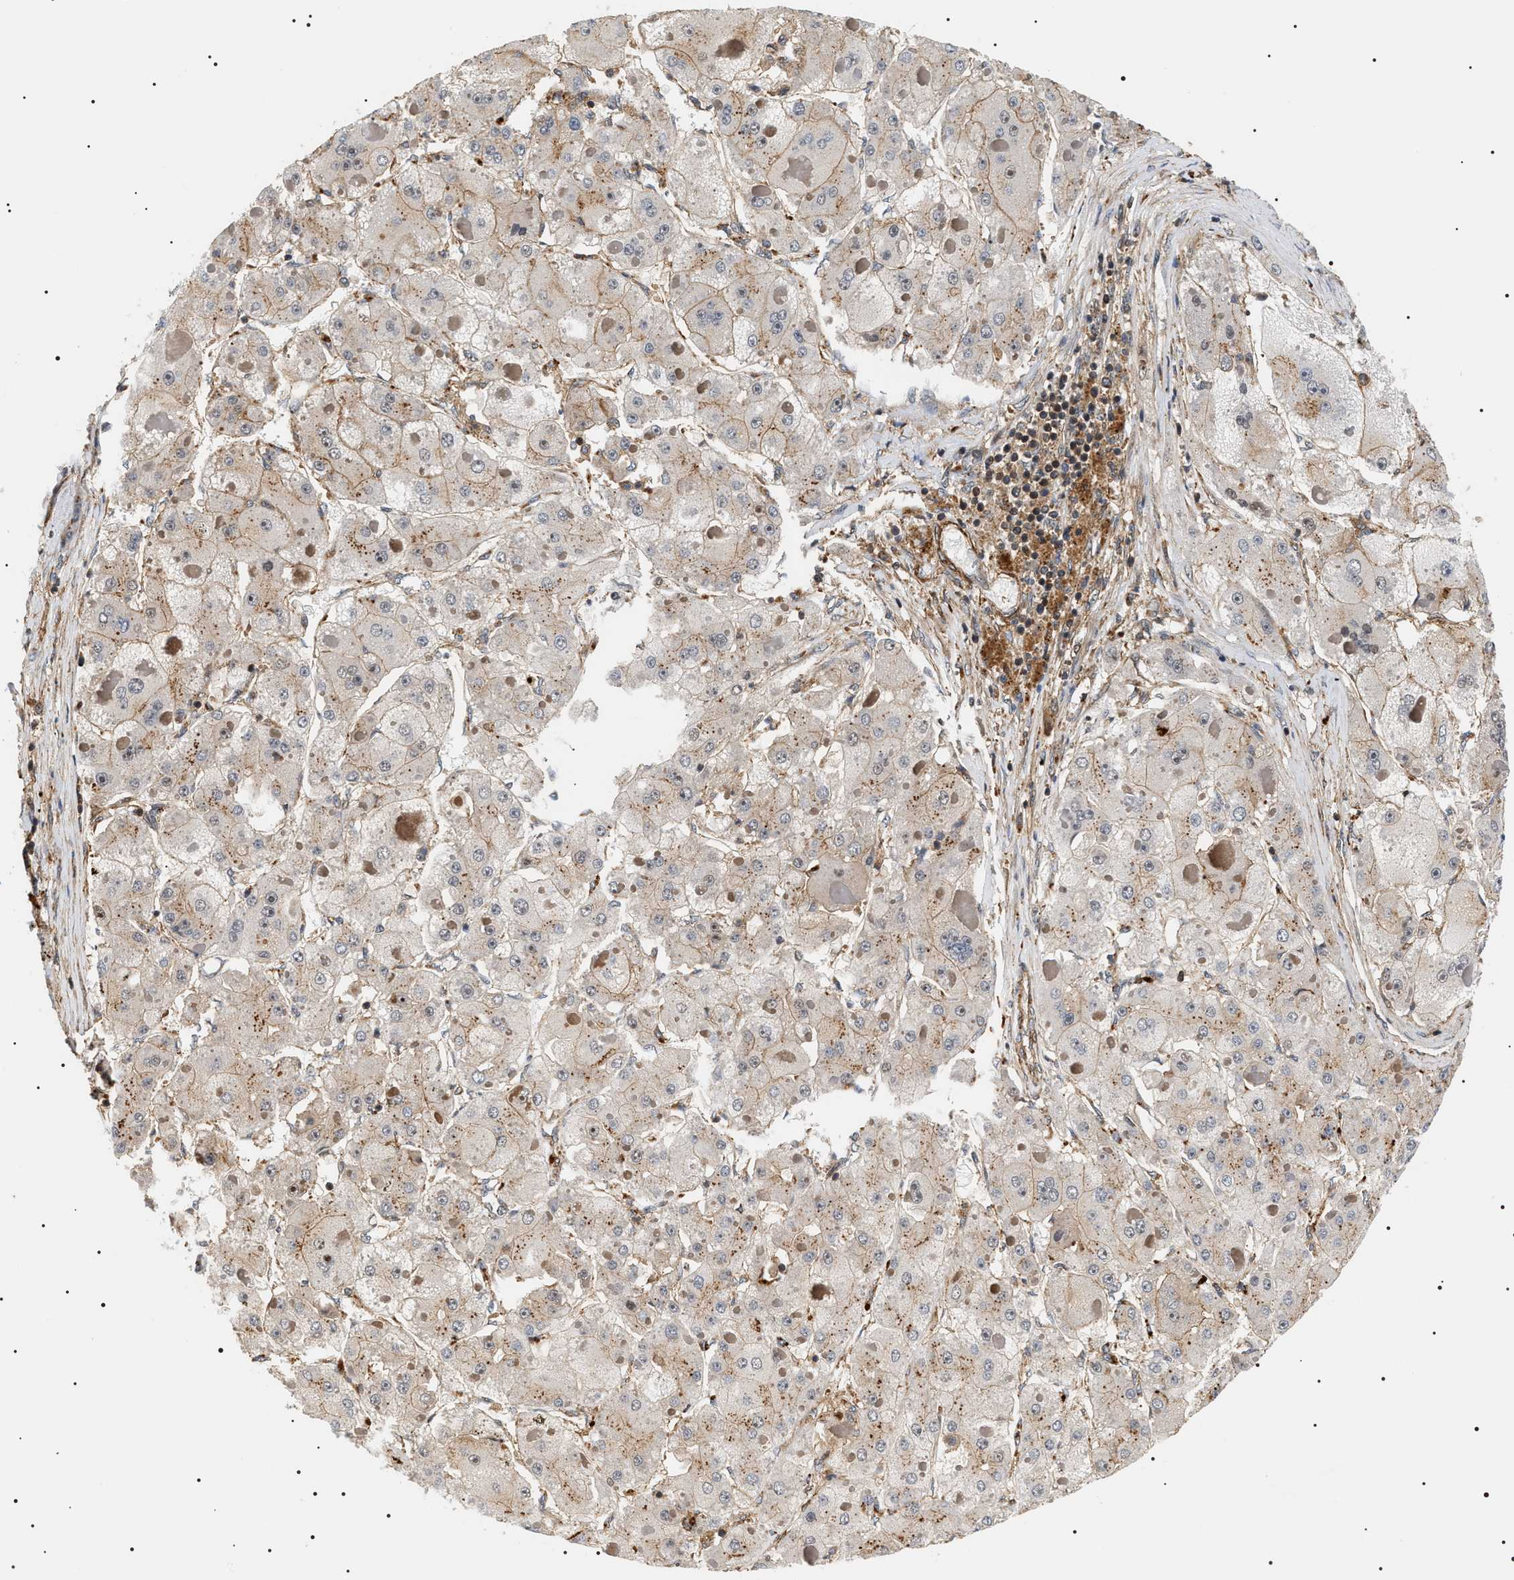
{"staining": {"intensity": "weak", "quantity": "<25%", "location": "cytoplasmic/membranous"}, "tissue": "liver cancer", "cell_type": "Tumor cells", "image_type": "cancer", "snomed": [{"axis": "morphology", "description": "Carcinoma, Hepatocellular, NOS"}, {"axis": "topography", "description": "Liver"}], "caption": "Photomicrograph shows no protein expression in tumor cells of liver cancer (hepatocellular carcinoma) tissue.", "gene": "SH3GLB2", "patient": {"sex": "female", "age": 73}}